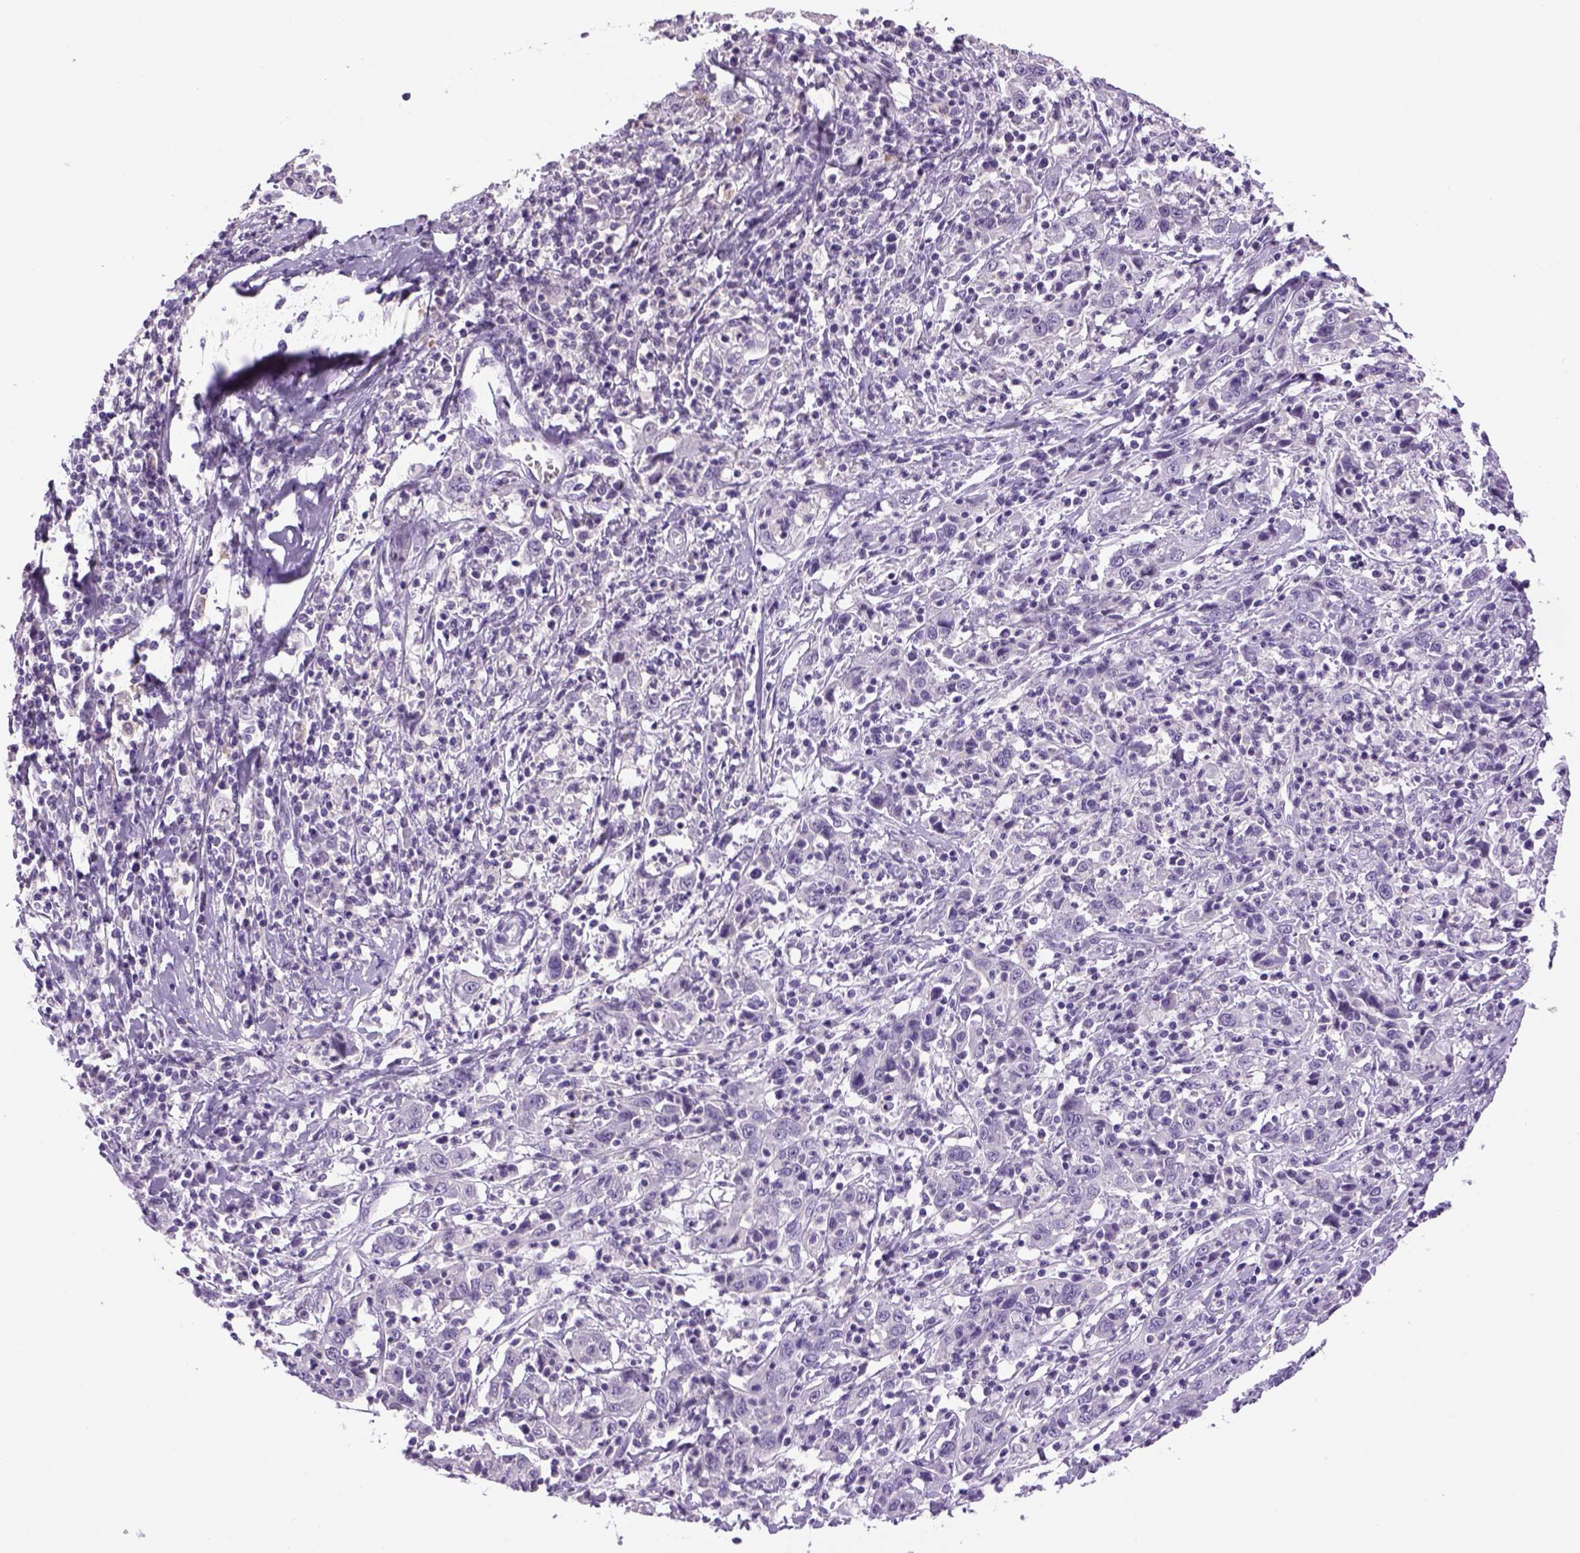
{"staining": {"intensity": "negative", "quantity": "none", "location": "none"}, "tissue": "cervical cancer", "cell_type": "Tumor cells", "image_type": "cancer", "snomed": [{"axis": "morphology", "description": "Squamous cell carcinoma, NOS"}, {"axis": "topography", "description": "Cervix"}], "caption": "Squamous cell carcinoma (cervical) was stained to show a protein in brown. There is no significant staining in tumor cells.", "gene": "DBH", "patient": {"sex": "female", "age": 46}}